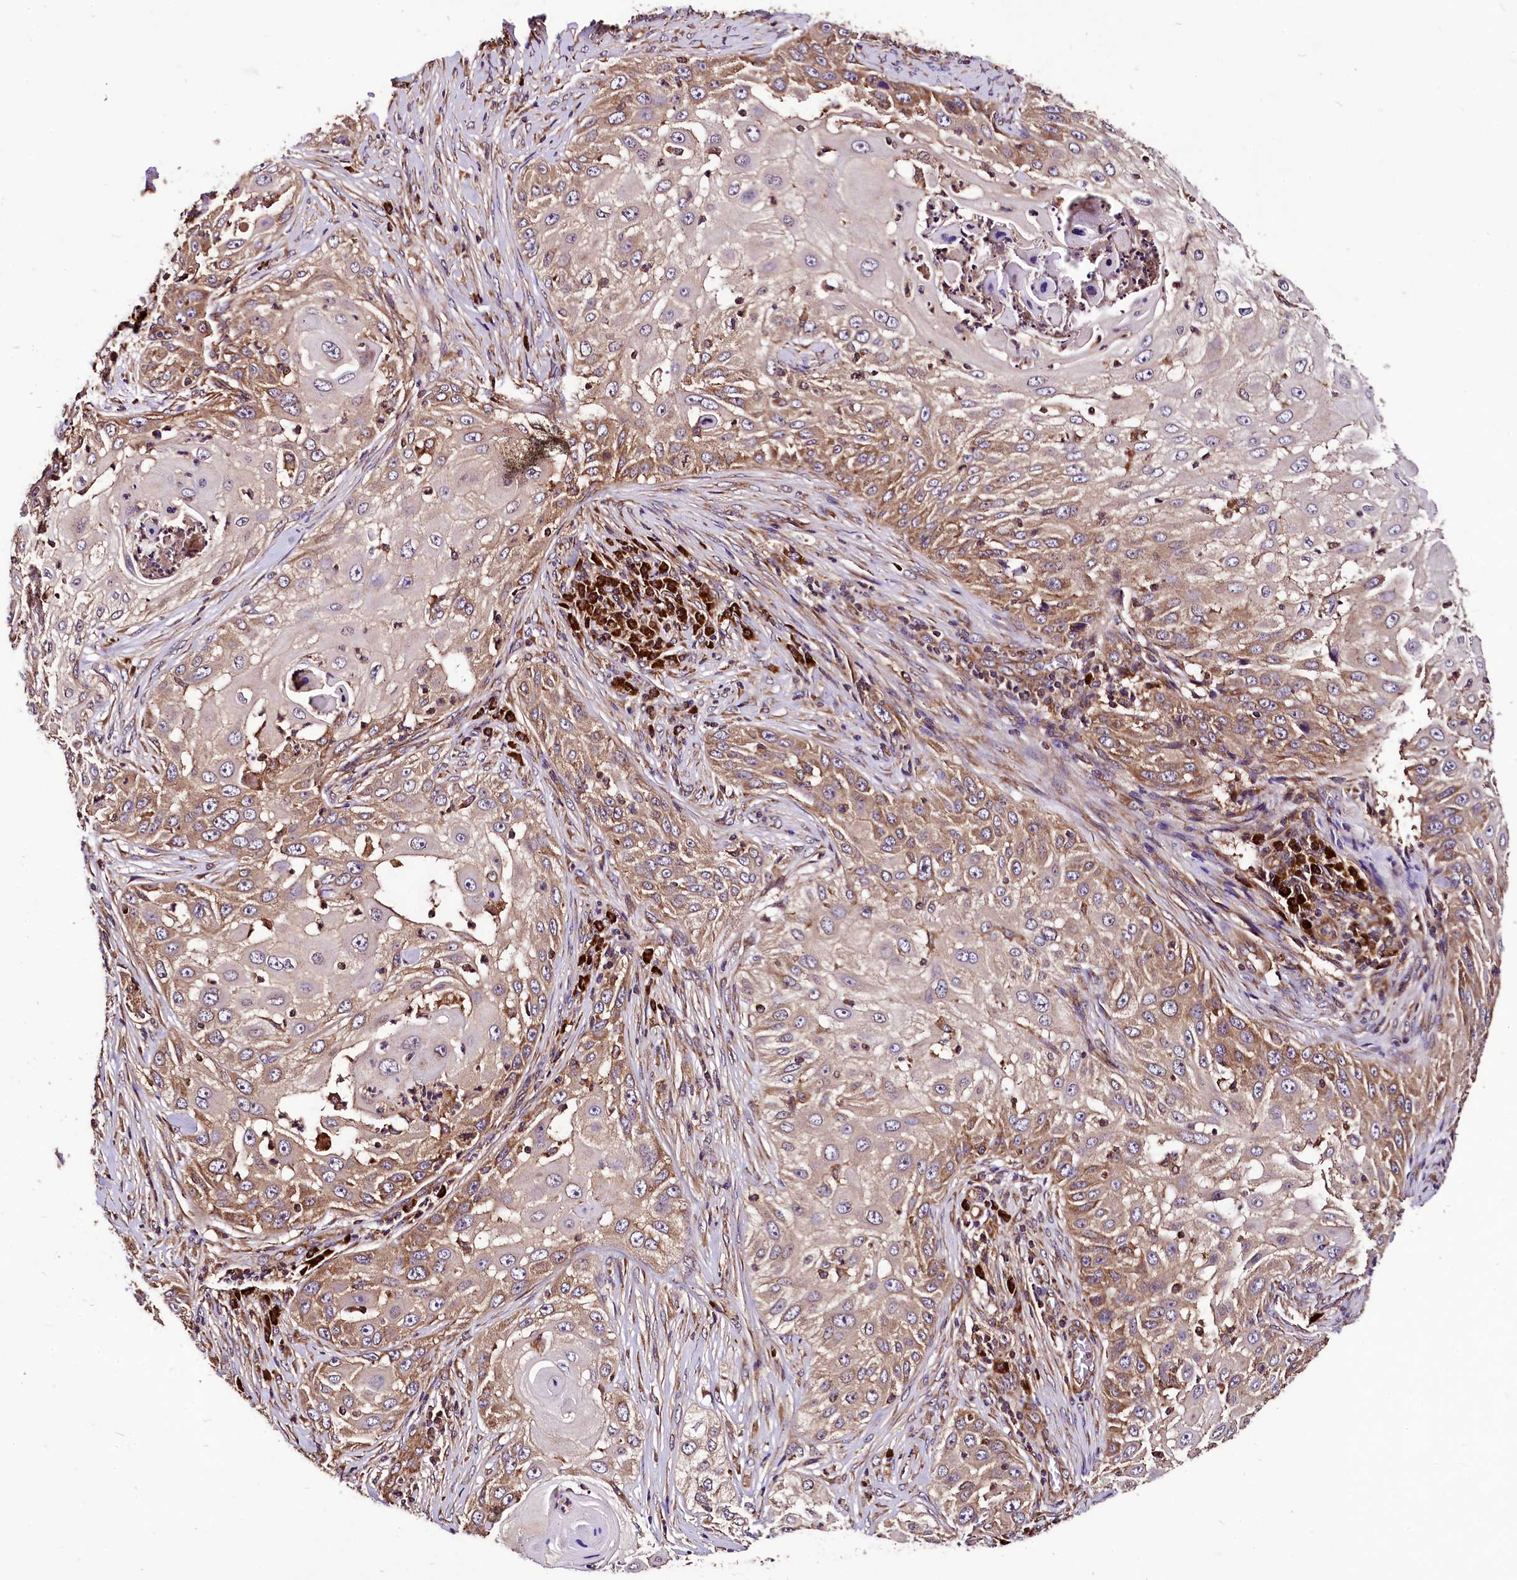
{"staining": {"intensity": "moderate", "quantity": ">75%", "location": "cytoplasmic/membranous"}, "tissue": "skin cancer", "cell_type": "Tumor cells", "image_type": "cancer", "snomed": [{"axis": "morphology", "description": "Squamous cell carcinoma, NOS"}, {"axis": "topography", "description": "Skin"}], "caption": "A photomicrograph of human skin cancer (squamous cell carcinoma) stained for a protein displays moderate cytoplasmic/membranous brown staining in tumor cells.", "gene": "LRSAM1", "patient": {"sex": "female", "age": 44}}